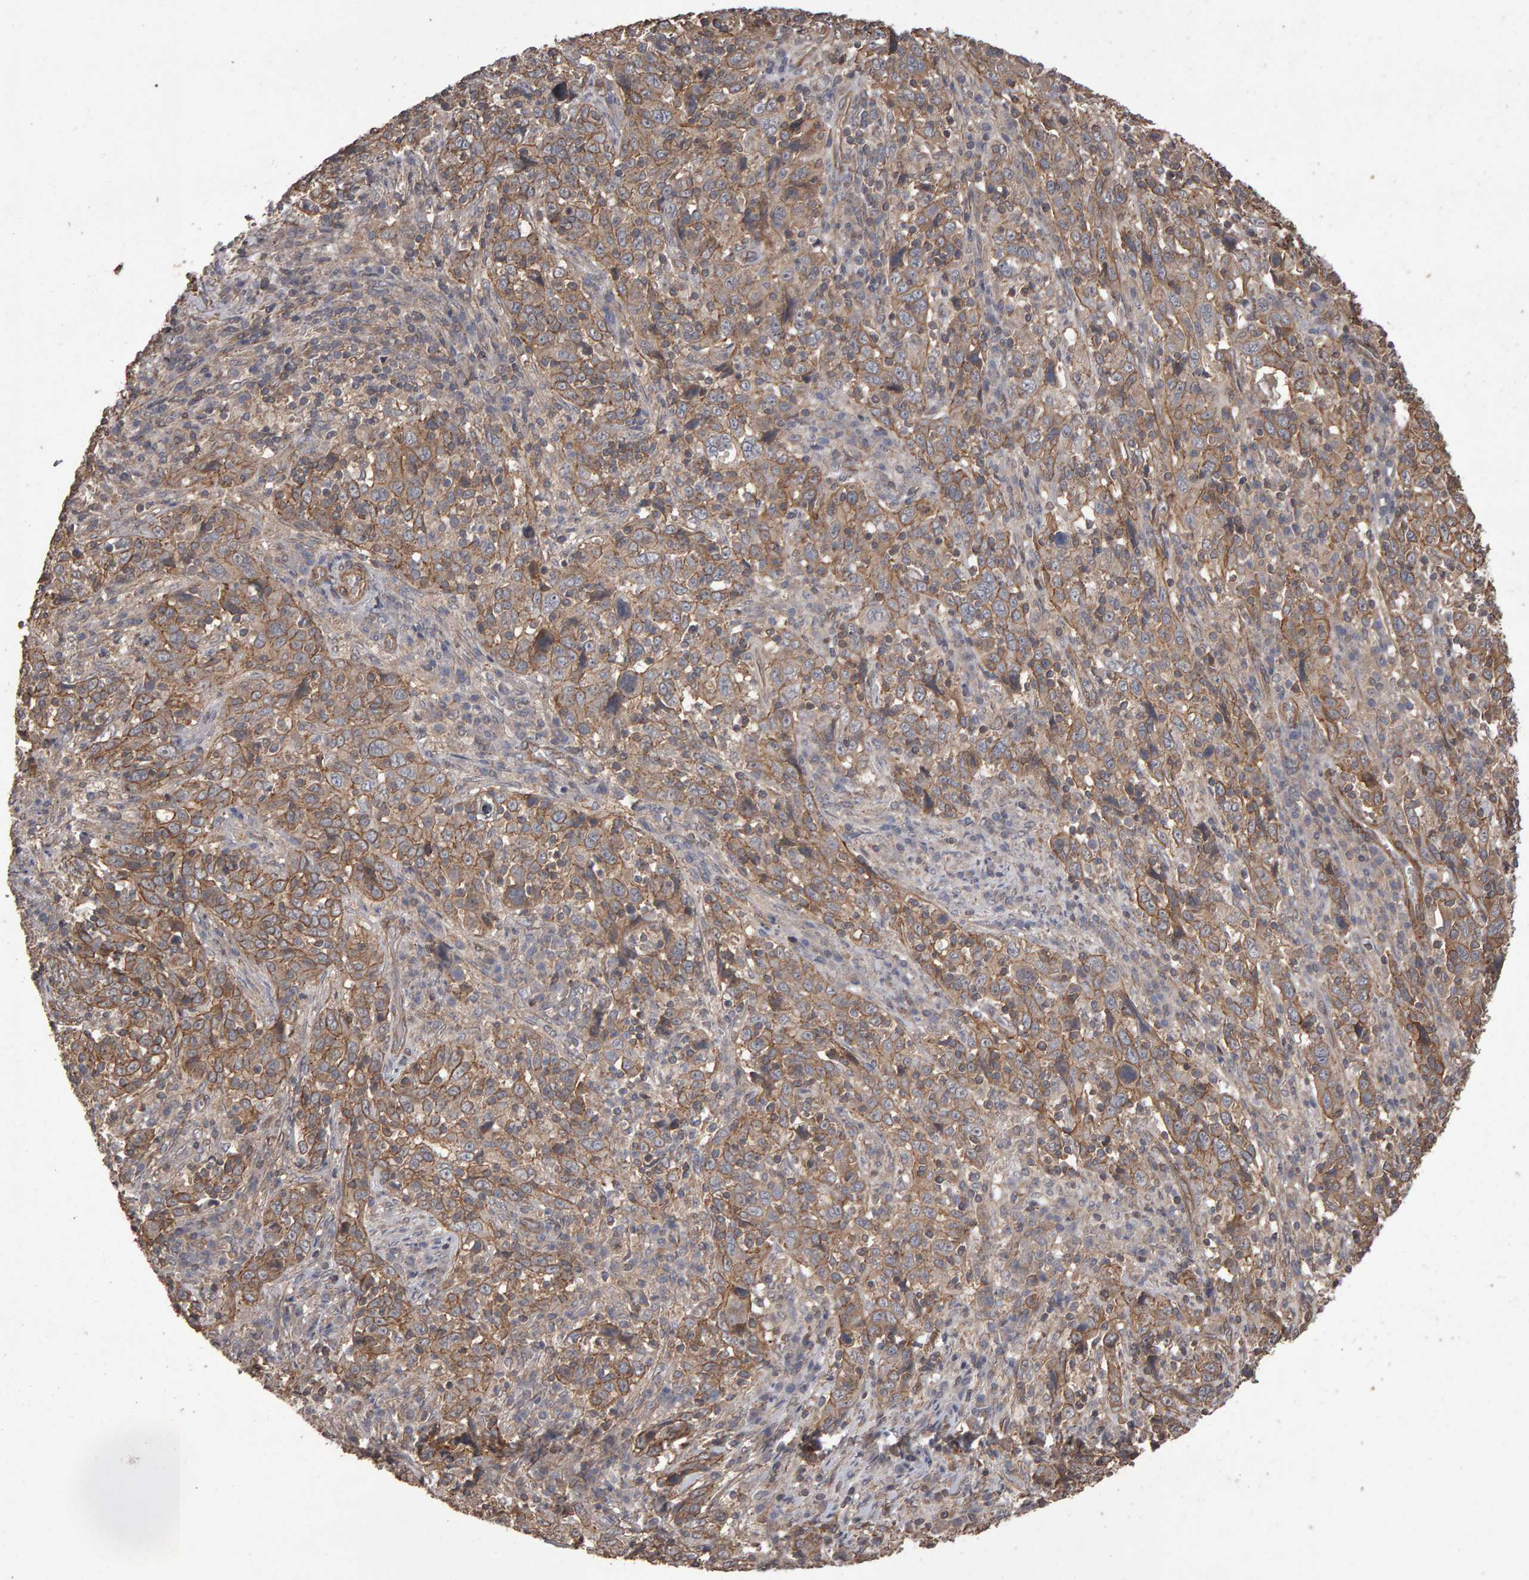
{"staining": {"intensity": "moderate", "quantity": ">75%", "location": "cytoplasmic/membranous"}, "tissue": "cervical cancer", "cell_type": "Tumor cells", "image_type": "cancer", "snomed": [{"axis": "morphology", "description": "Squamous cell carcinoma, NOS"}, {"axis": "topography", "description": "Cervix"}], "caption": "Cervical squamous cell carcinoma stained with a protein marker shows moderate staining in tumor cells.", "gene": "SCRIB", "patient": {"sex": "female", "age": 46}}